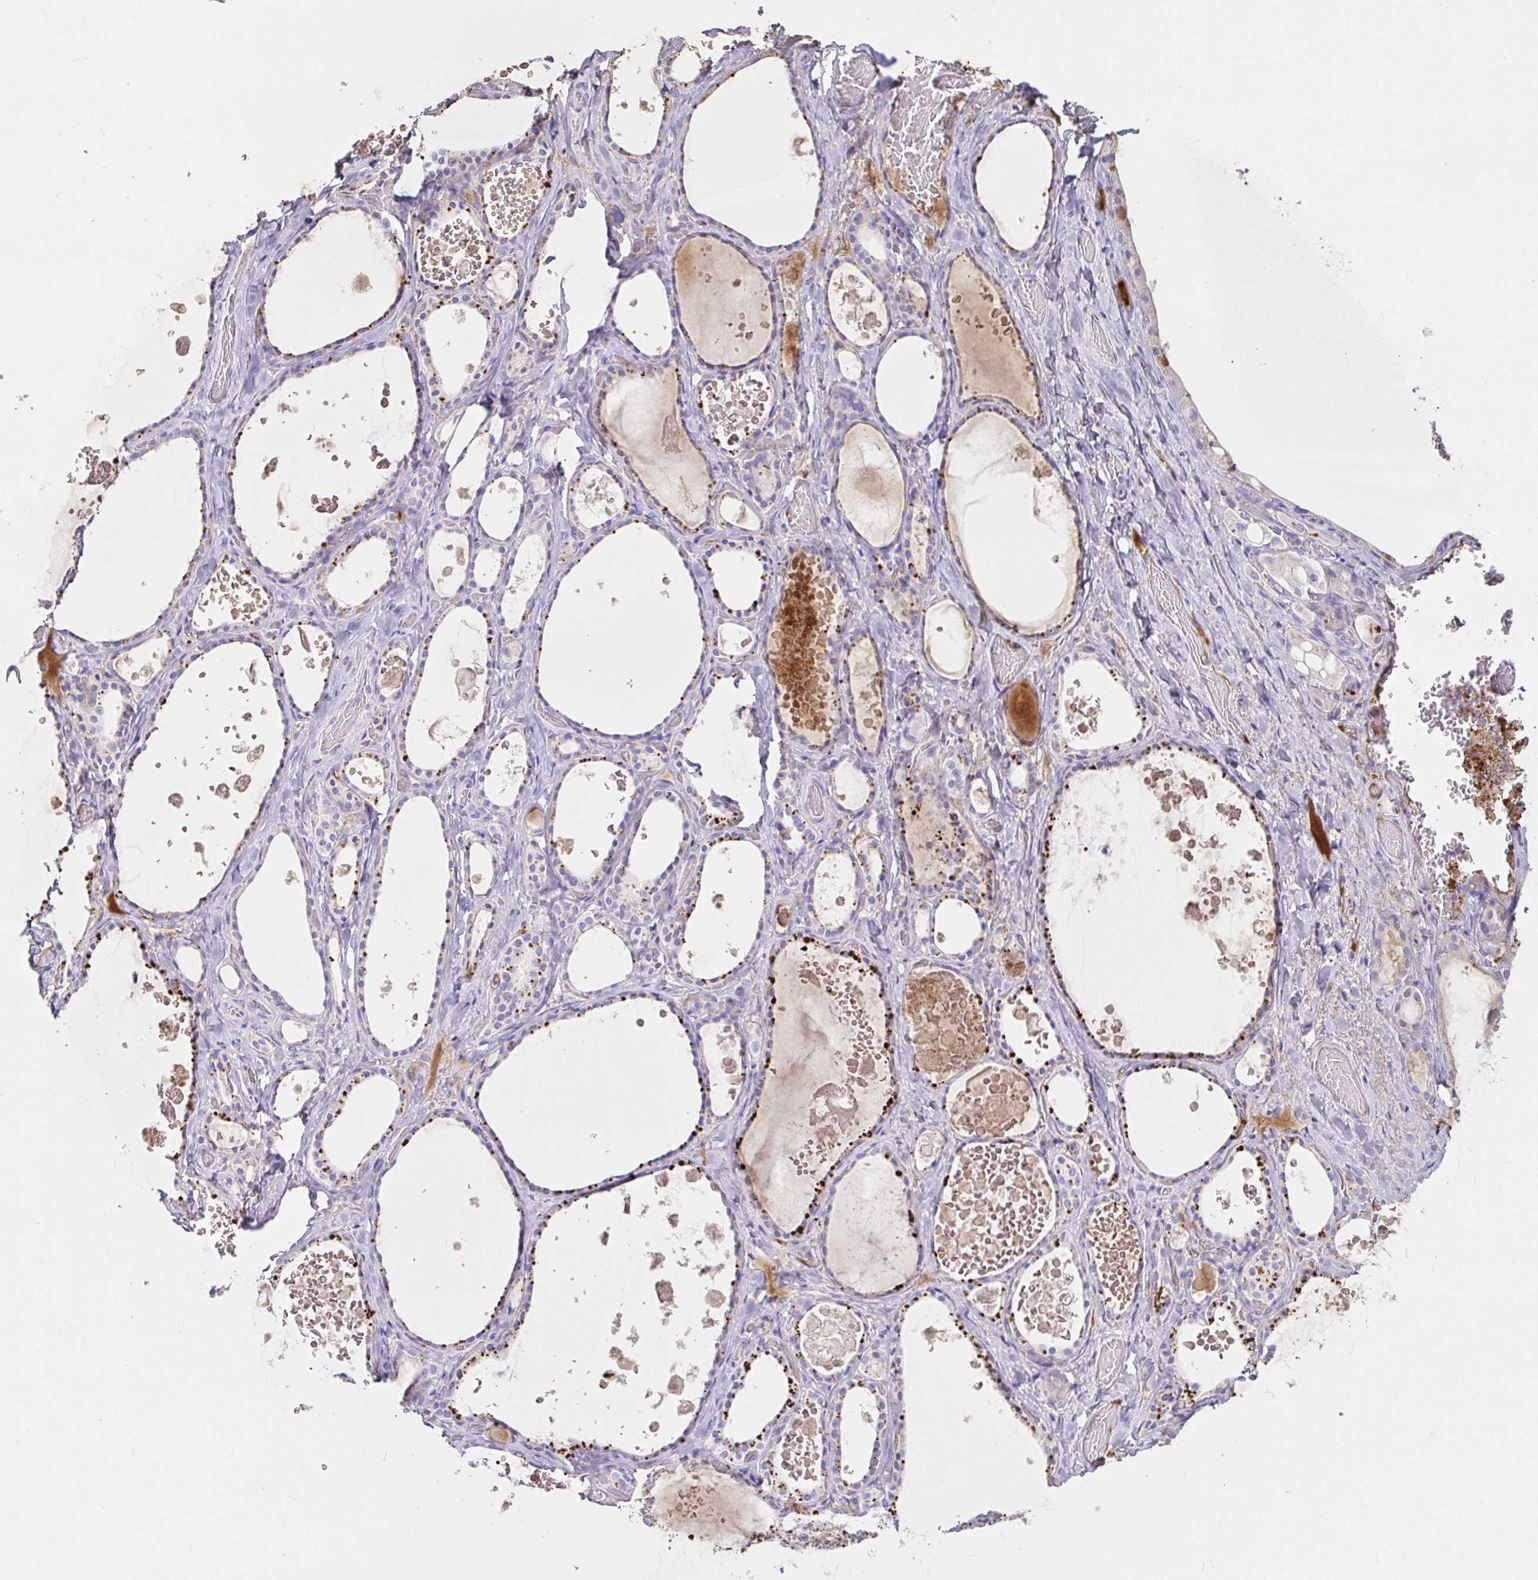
{"staining": {"intensity": "weak", "quantity": "25%-75%", "location": "cytoplasmic/membranous"}, "tissue": "thyroid gland", "cell_type": "Glandular cells", "image_type": "normal", "snomed": [{"axis": "morphology", "description": "Normal tissue, NOS"}, {"axis": "topography", "description": "Thyroid gland"}], "caption": "Thyroid gland stained with a brown dye demonstrates weak cytoplasmic/membranous positive staining in about 25%-75% of glandular cells.", "gene": "SAA2", "patient": {"sex": "female", "age": 56}}